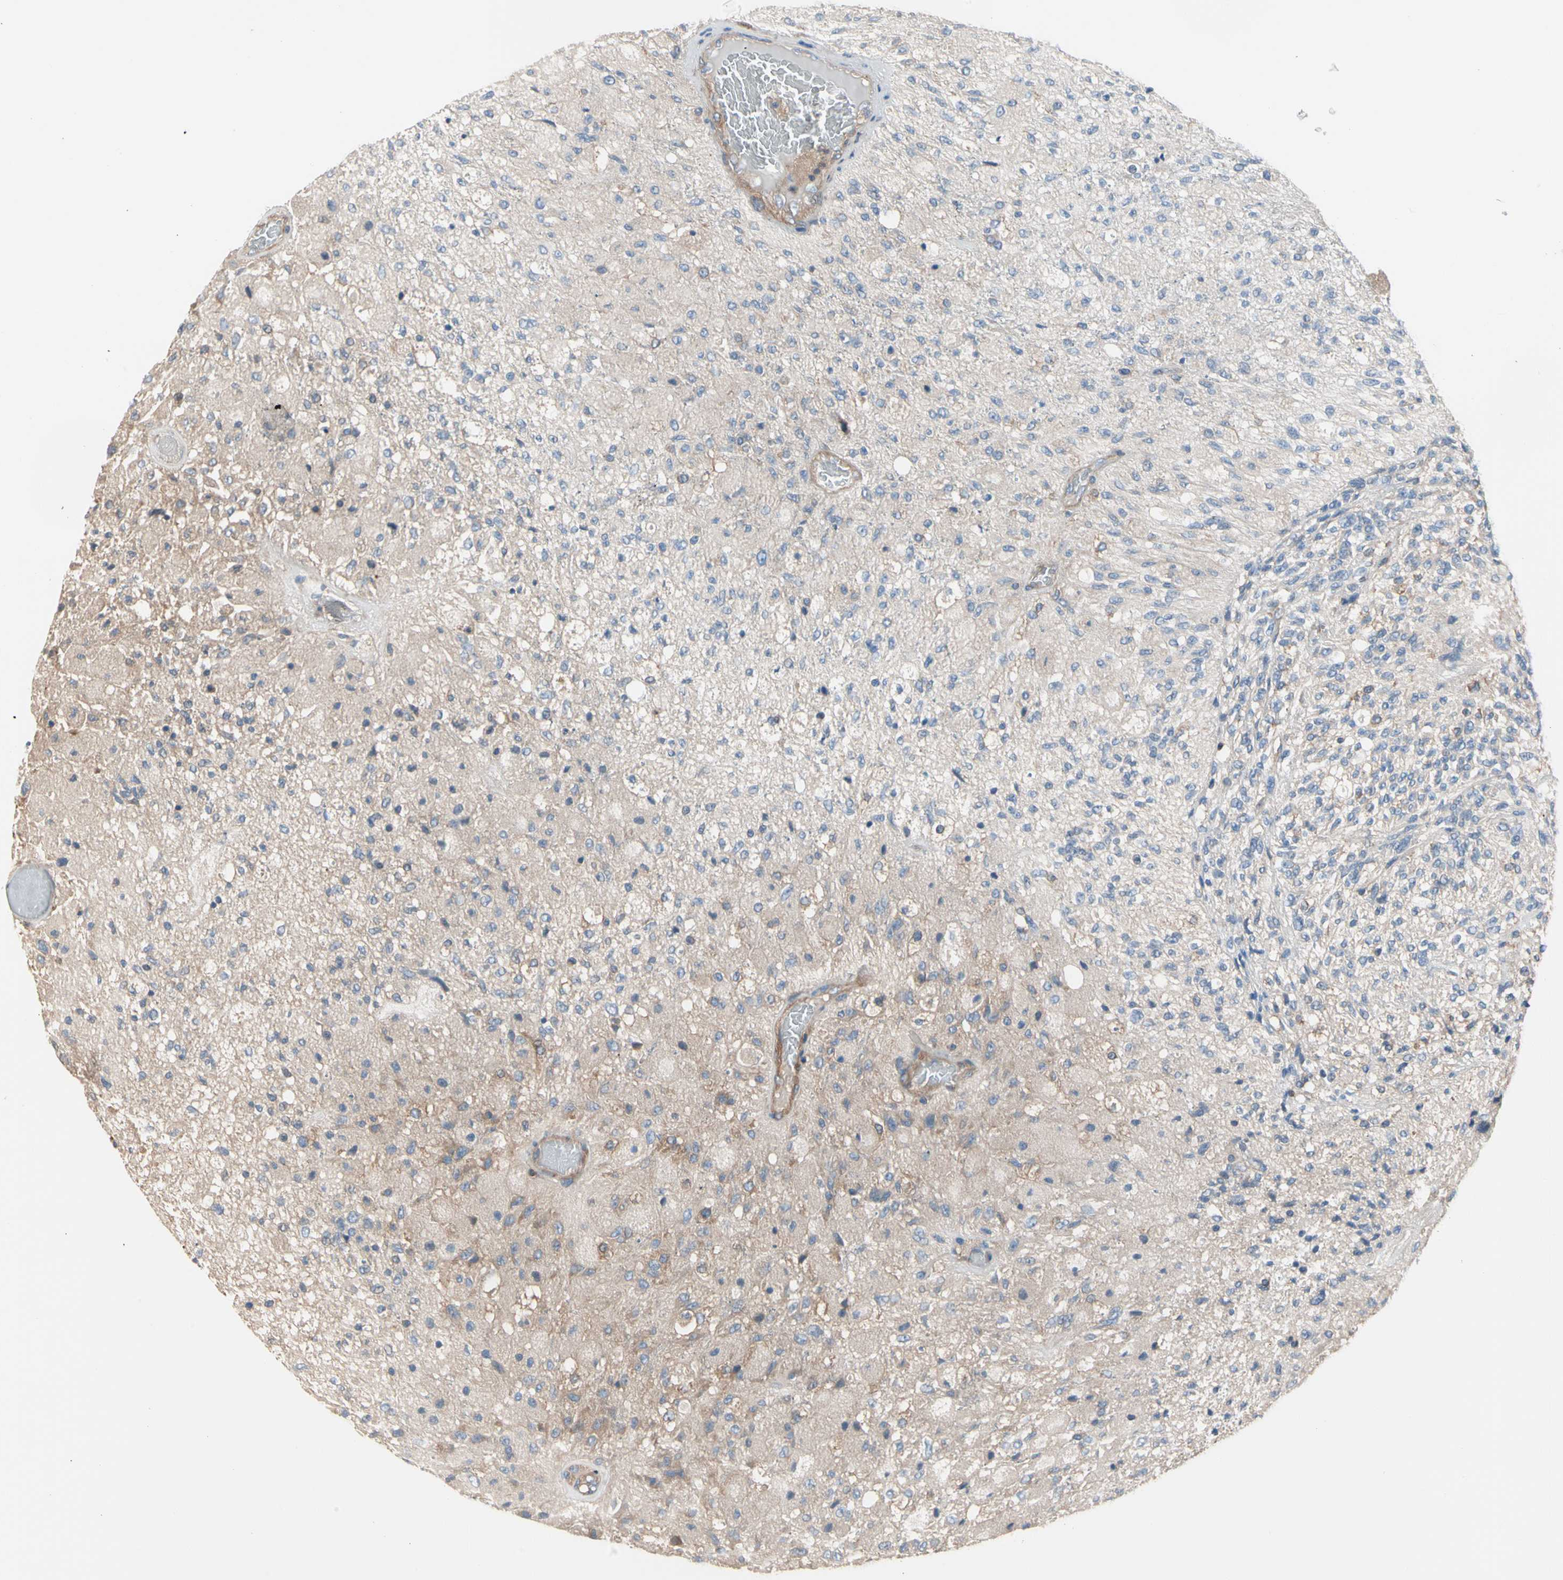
{"staining": {"intensity": "moderate", "quantity": "<25%", "location": "cytoplasmic/membranous"}, "tissue": "glioma", "cell_type": "Tumor cells", "image_type": "cancer", "snomed": [{"axis": "morphology", "description": "Normal tissue, NOS"}, {"axis": "morphology", "description": "Glioma, malignant, High grade"}, {"axis": "topography", "description": "Cerebral cortex"}], "caption": "Glioma stained for a protein (brown) demonstrates moderate cytoplasmic/membranous positive staining in approximately <25% of tumor cells.", "gene": "ROCK1", "patient": {"sex": "male", "age": 77}}